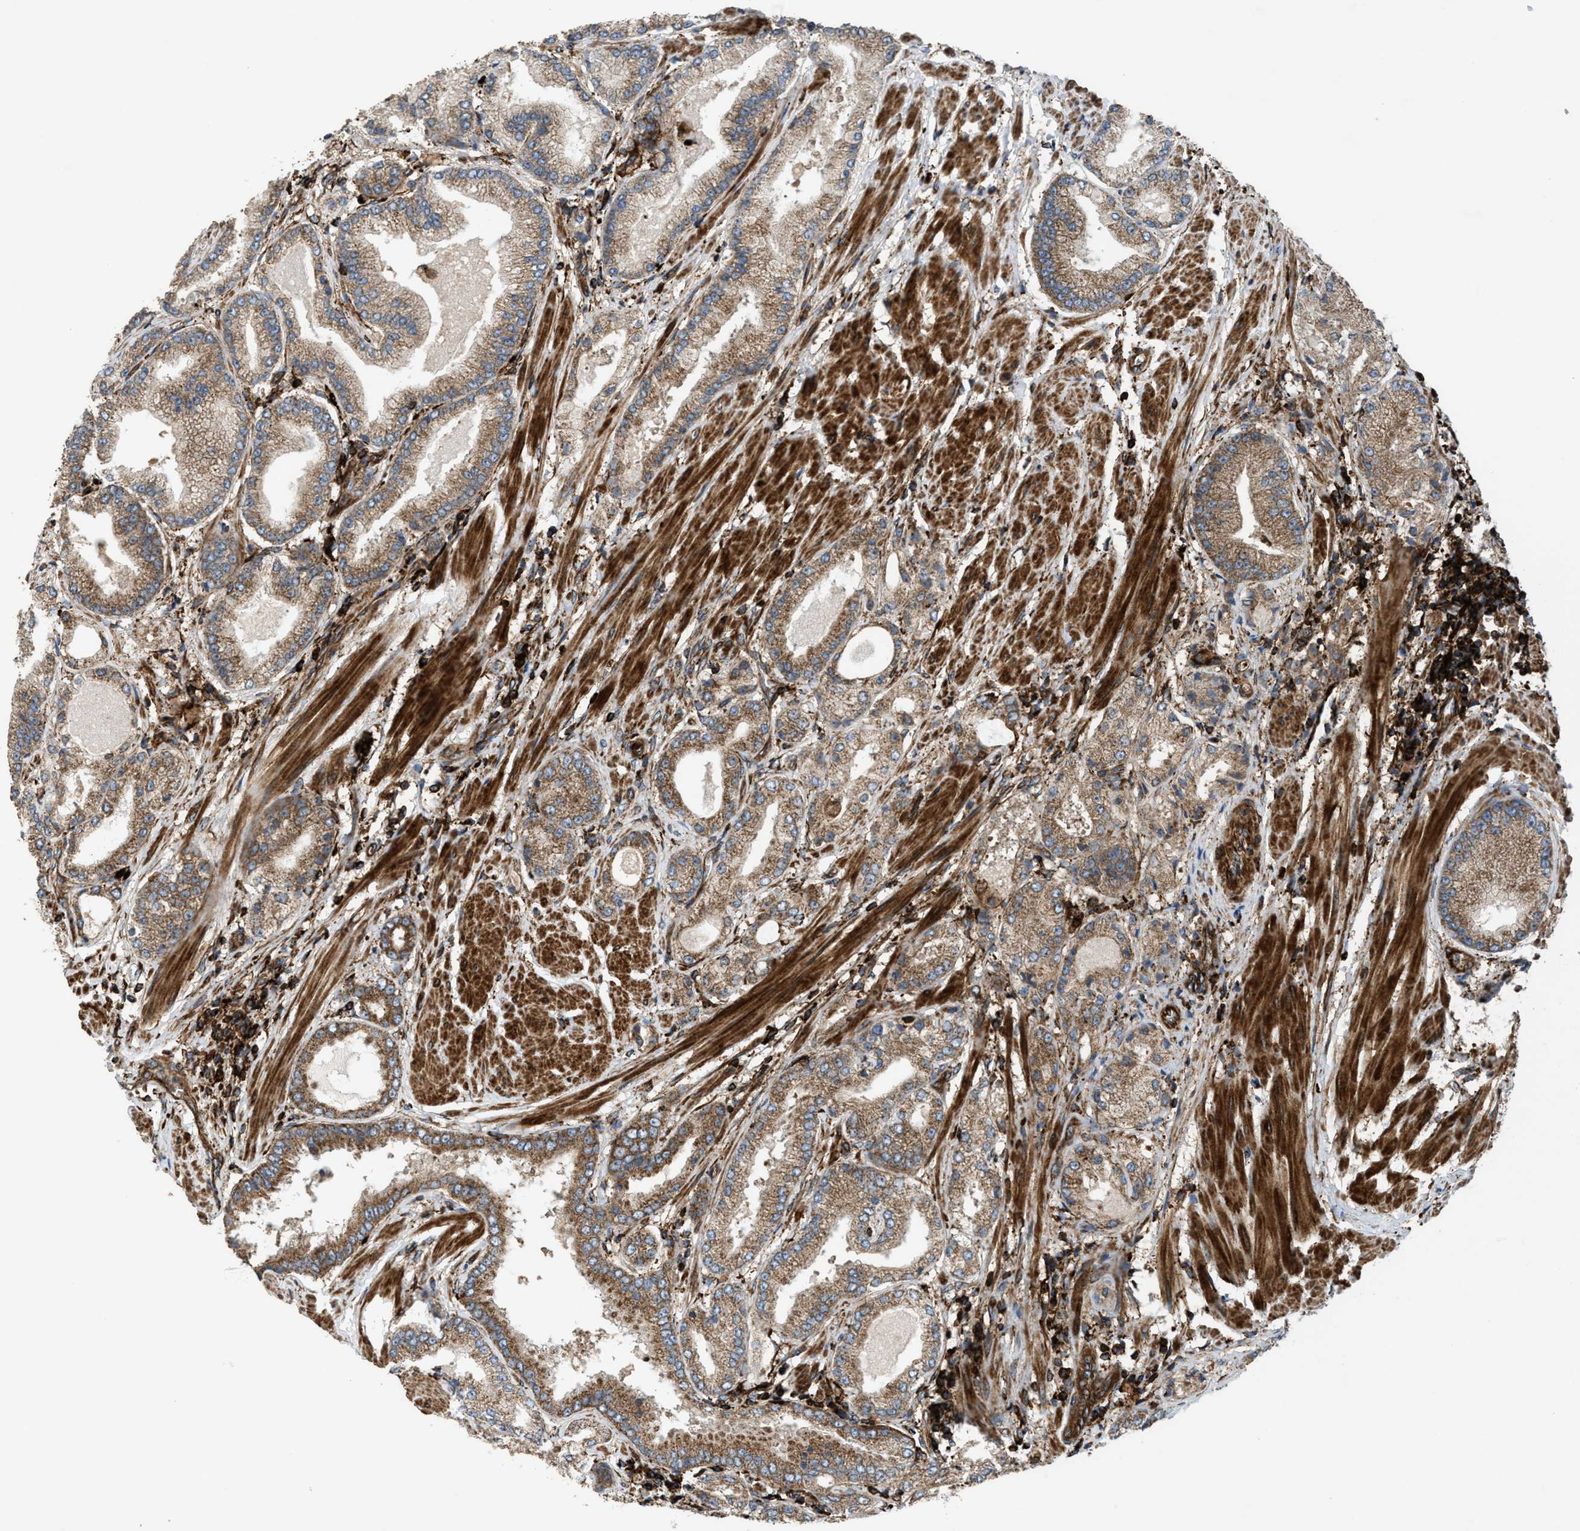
{"staining": {"intensity": "moderate", "quantity": "25%-75%", "location": "cytoplasmic/membranous"}, "tissue": "prostate cancer", "cell_type": "Tumor cells", "image_type": "cancer", "snomed": [{"axis": "morphology", "description": "Adenocarcinoma, High grade"}, {"axis": "topography", "description": "Prostate"}], "caption": "Protein positivity by IHC exhibits moderate cytoplasmic/membranous staining in about 25%-75% of tumor cells in prostate cancer.", "gene": "EGLN1", "patient": {"sex": "male", "age": 50}}